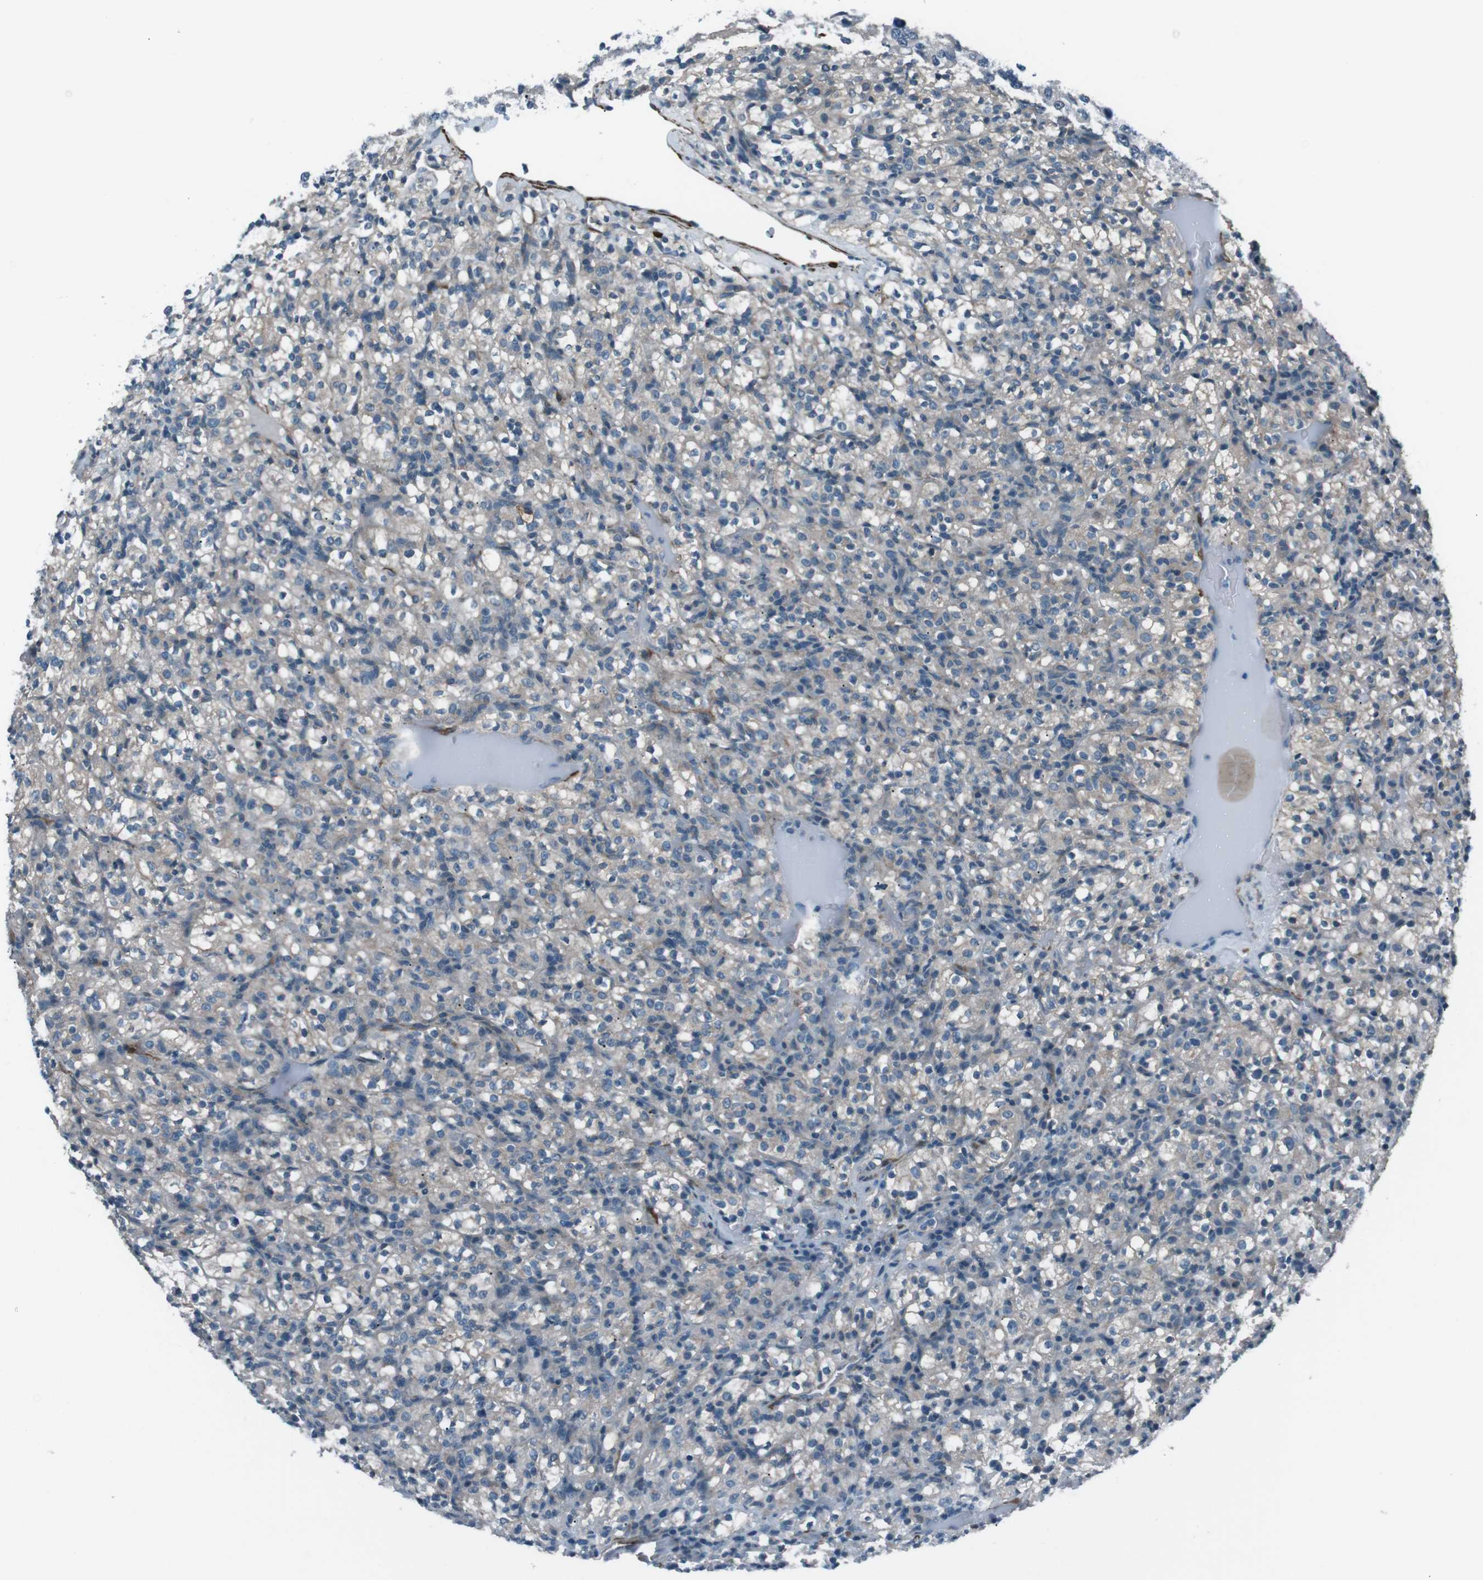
{"staining": {"intensity": "negative", "quantity": "none", "location": "none"}, "tissue": "renal cancer", "cell_type": "Tumor cells", "image_type": "cancer", "snomed": [{"axis": "morphology", "description": "Normal tissue, NOS"}, {"axis": "morphology", "description": "Adenocarcinoma, NOS"}, {"axis": "topography", "description": "Kidney"}], "caption": "Immunohistochemistry (IHC) micrograph of neoplastic tissue: human renal cancer stained with DAB (3,3'-diaminobenzidine) shows no significant protein expression in tumor cells.", "gene": "PDLIM5", "patient": {"sex": "female", "age": 72}}